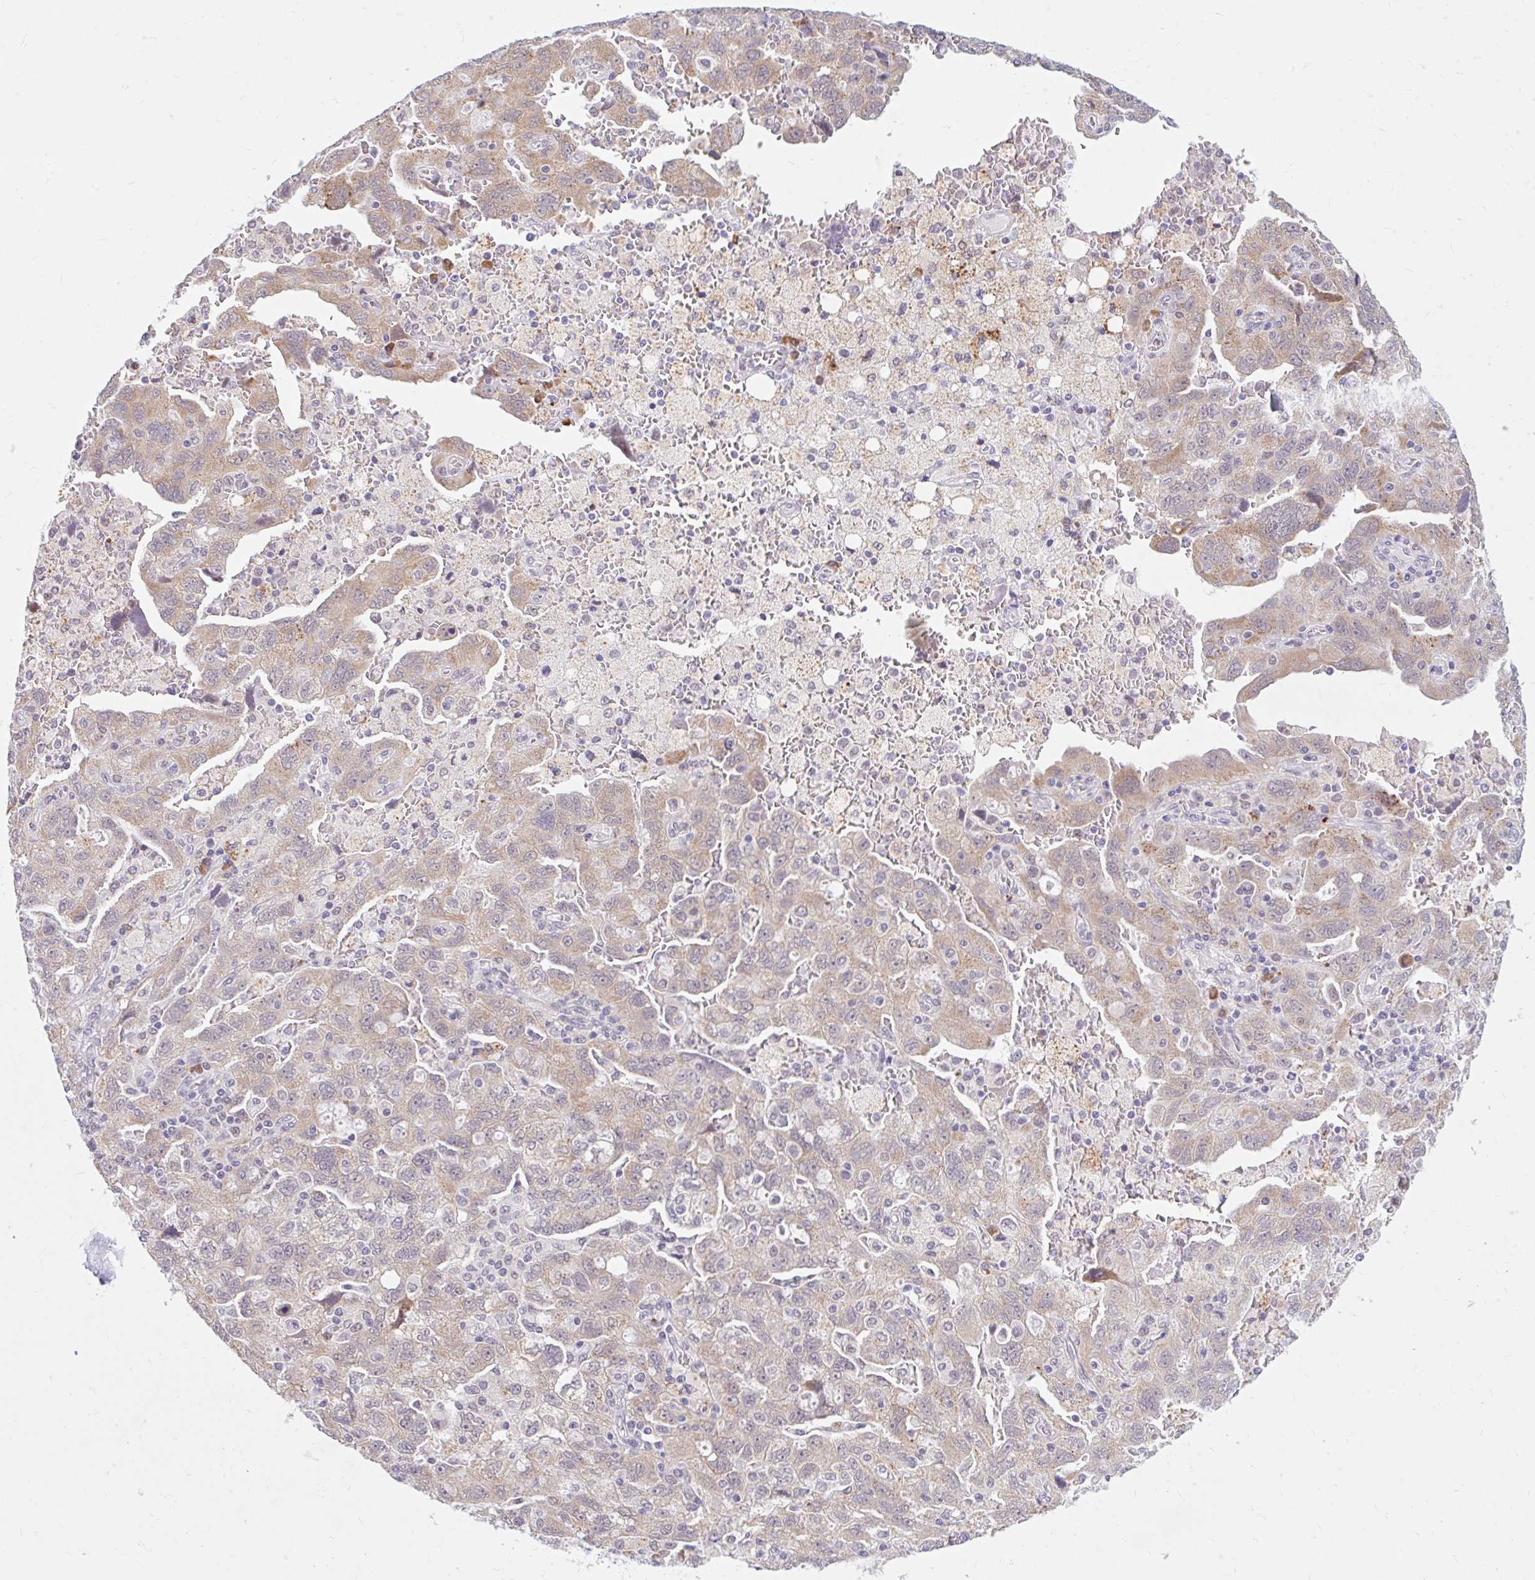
{"staining": {"intensity": "weak", "quantity": "25%-75%", "location": "cytoplasmic/membranous"}, "tissue": "ovarian cancer", "cell_type": "Tumor cells", "image_type": "cancer", "snomed": [{"axis": "morphology", "description": "Carcinoma, NOS"}, {"axis": "morphology", "description": "Cystadenocarcinoma, serous, NOS"}, {"axis": "topography", "description": "Ovary"}], "caption": "There is low levels of weak cytoplasmic/membranous positivity in tumor cells of ovarian cancer (carcinoma), as demonstrated by immunohistochemical staining (brown color).", "gene": "SRSF10", "patient": {"sex": "female", "age": 69}}